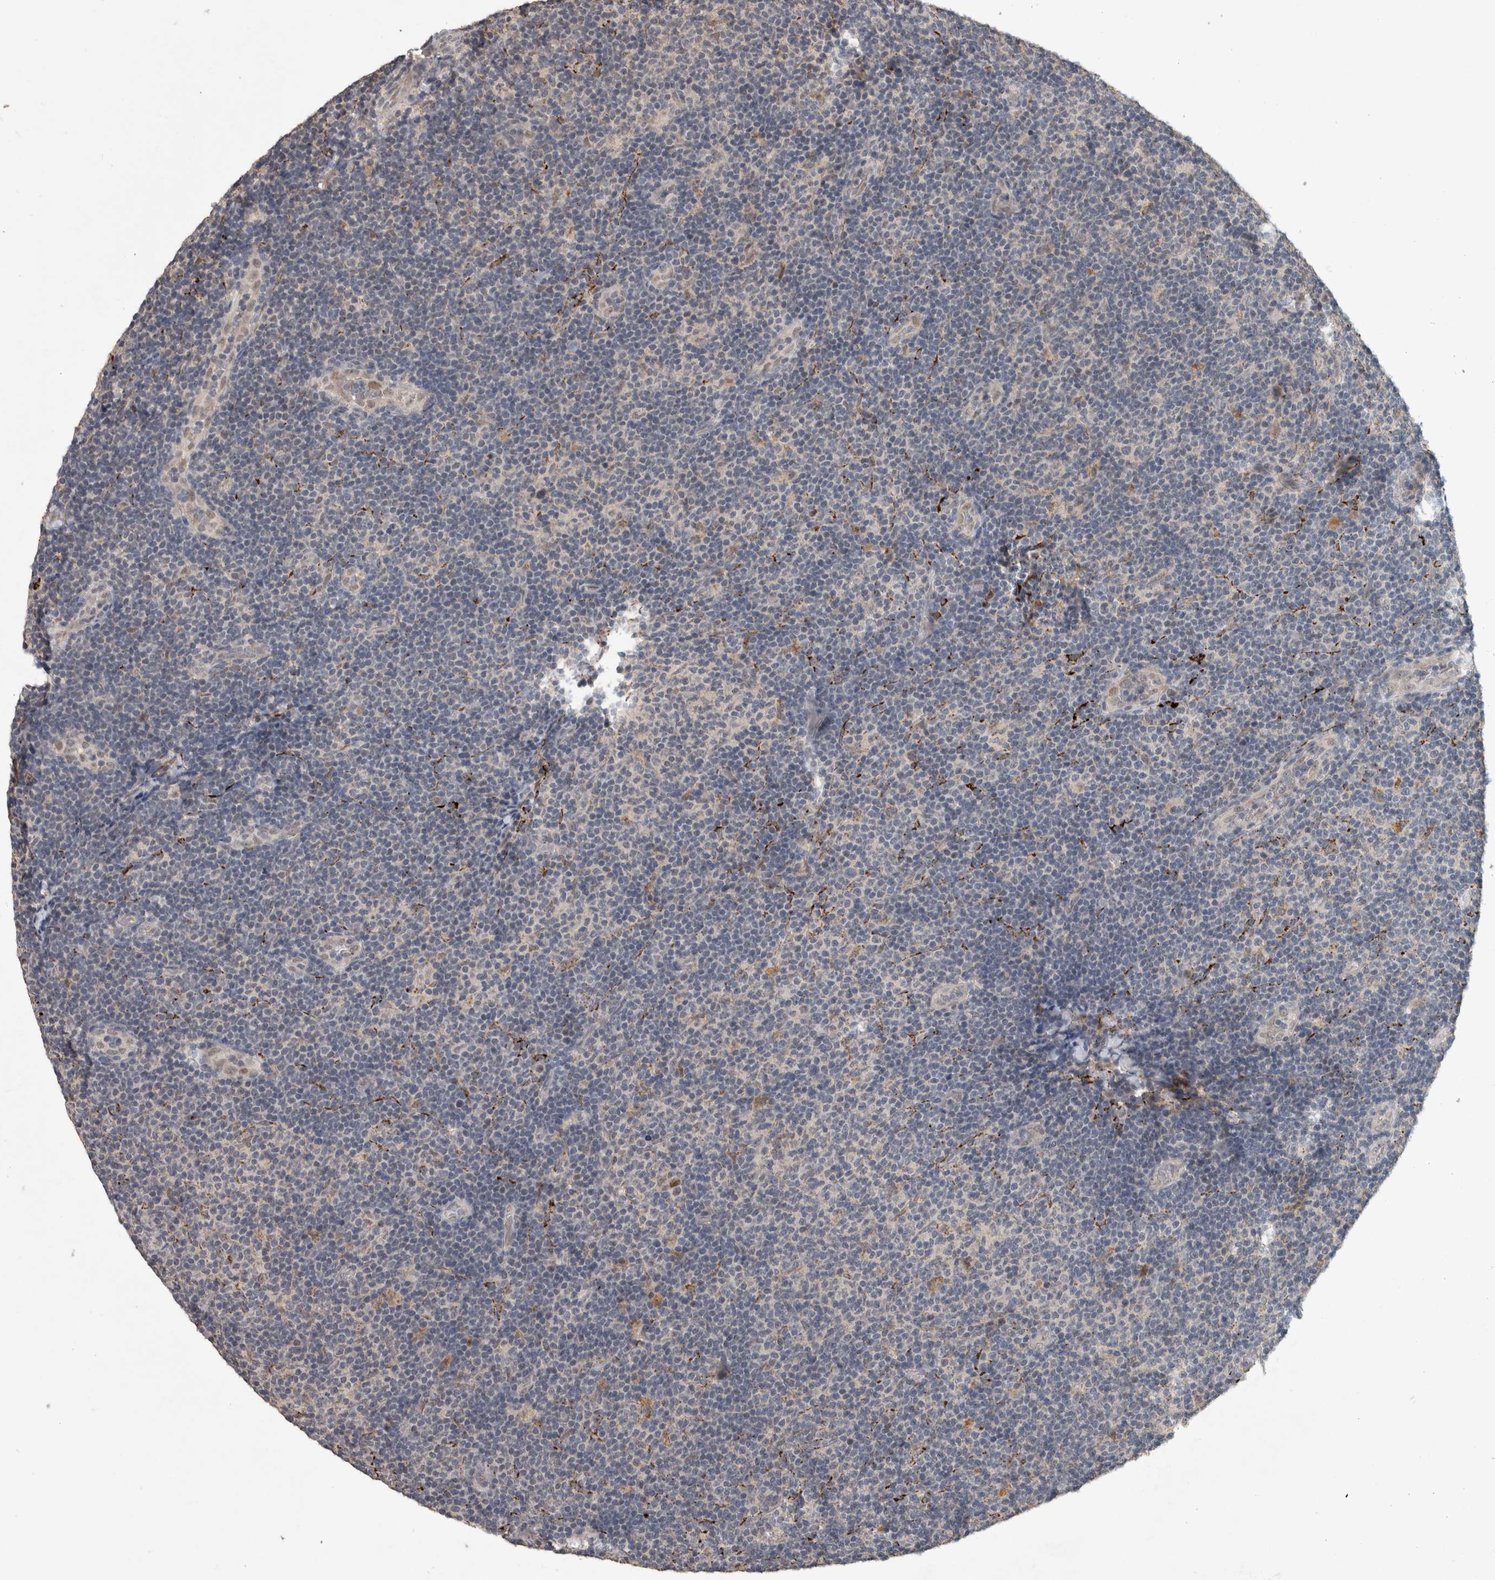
{"staining": {"intensity": "negative", "quantity": "none", "location": "none"}, "tissue": "lymphoma", "cell_type": "Tumor cells", "image_type": "cancer", "snomed": [{"axis": "morphology", "description": "Malignant lymphoma, non-Hodgkin's type, Low grade"}, {"axis": "topography", "description": "Lymph node"}], "caption": "Protein analysis of low-grade malignant lymphoma, non-Hodgkin's type shows no significant positivity in tumor cells.", "gene": "CHRM3", "patient": {"sex": "male", "age": 83}}